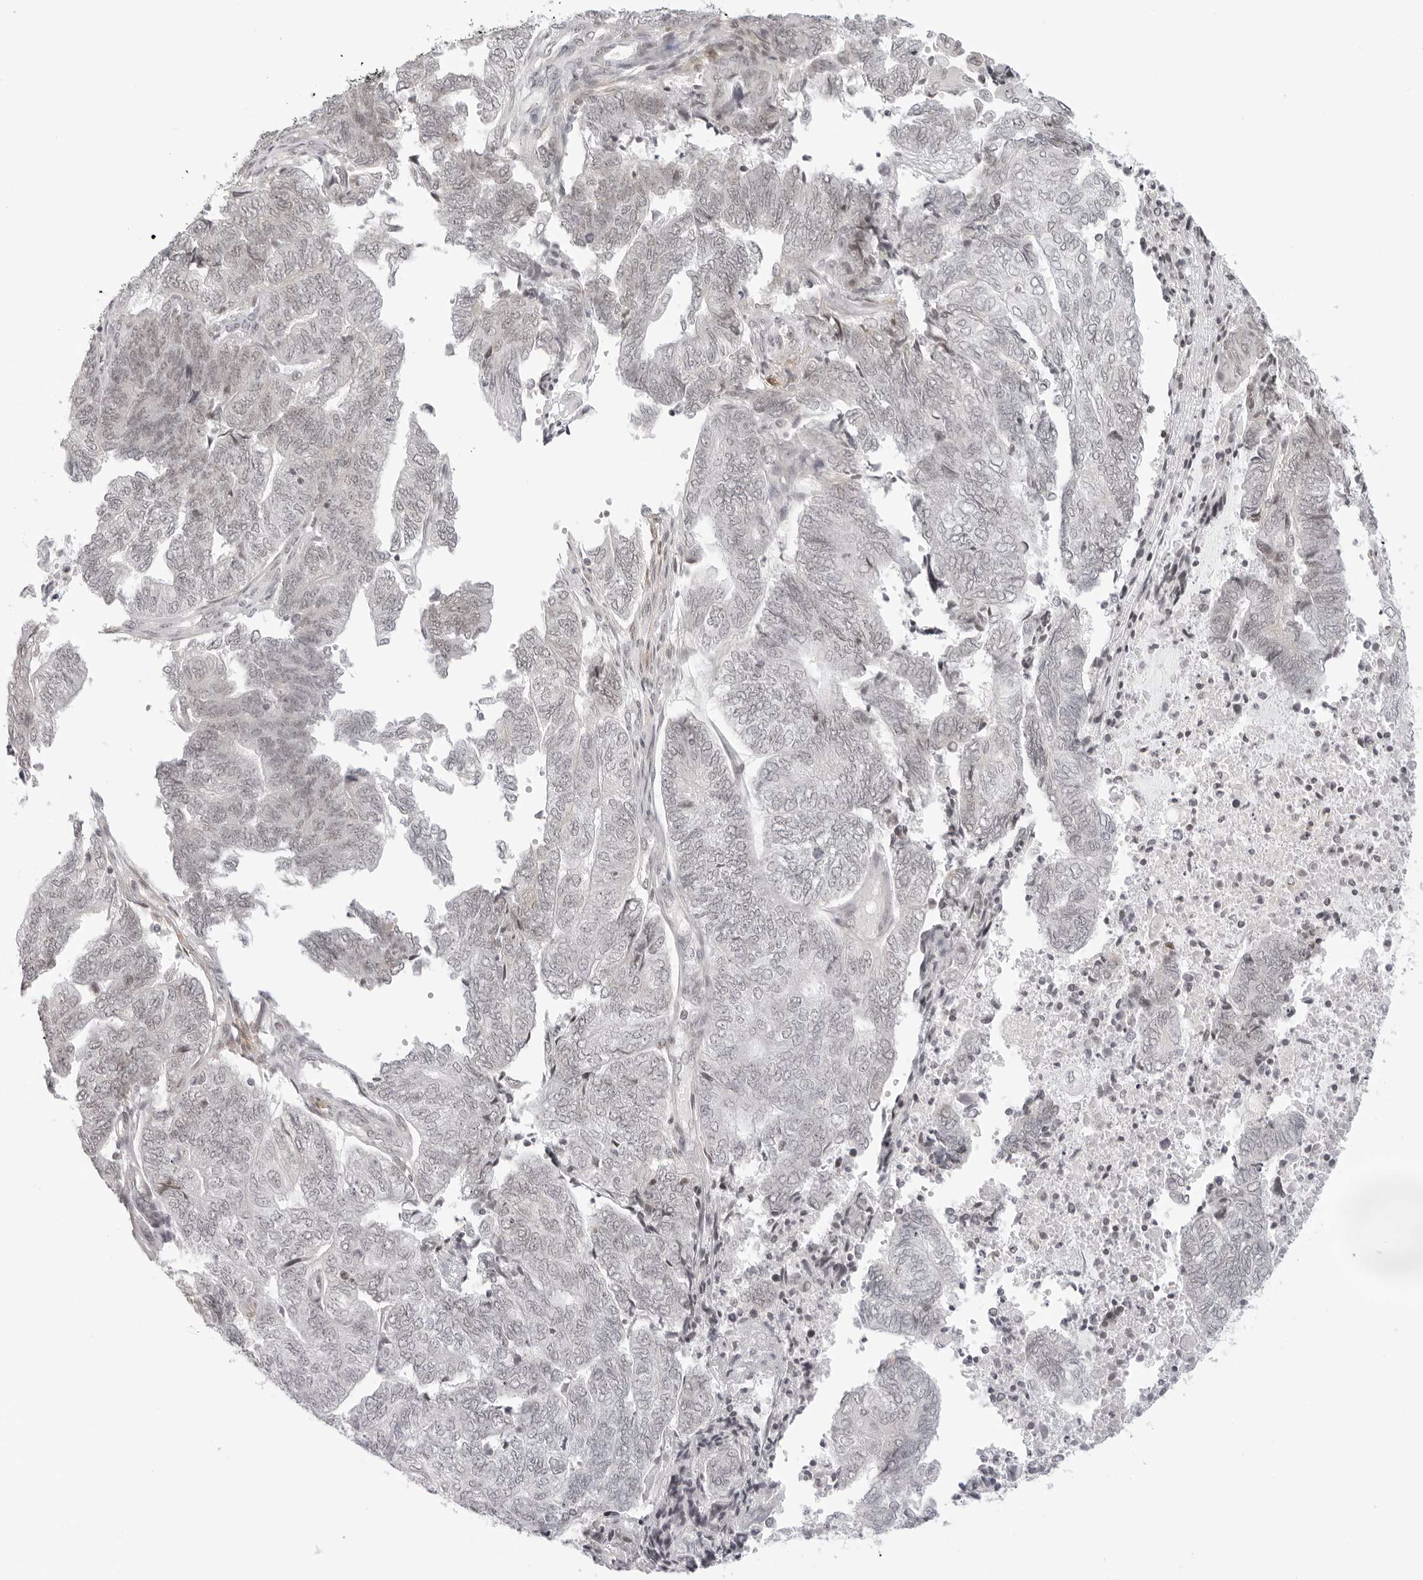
{"staining": {"intensity": "negative", "quantity": "none", "location": "none"}, "tissue": "endometrial cancer", "cell_type": "Tumor cells", "image_type": "cancer", "snomed": [{"axis": "morphology", "description": "Adenocarcinoma, NOS"}, {"axis": "topography", "description": "Uterus"}, {"axis": "topography", "description": "Endometrium"}], "caption": "A high-resolution photomicrograph shows immunohistochemistry staining of endometrial cancer (adenocarcinoma), which shows no significant staining in tumor cells. (DAB IHC with hematoxylin counter stain).", "gene": "TCIM", "patient": {"sex": "female", "age": 70}}